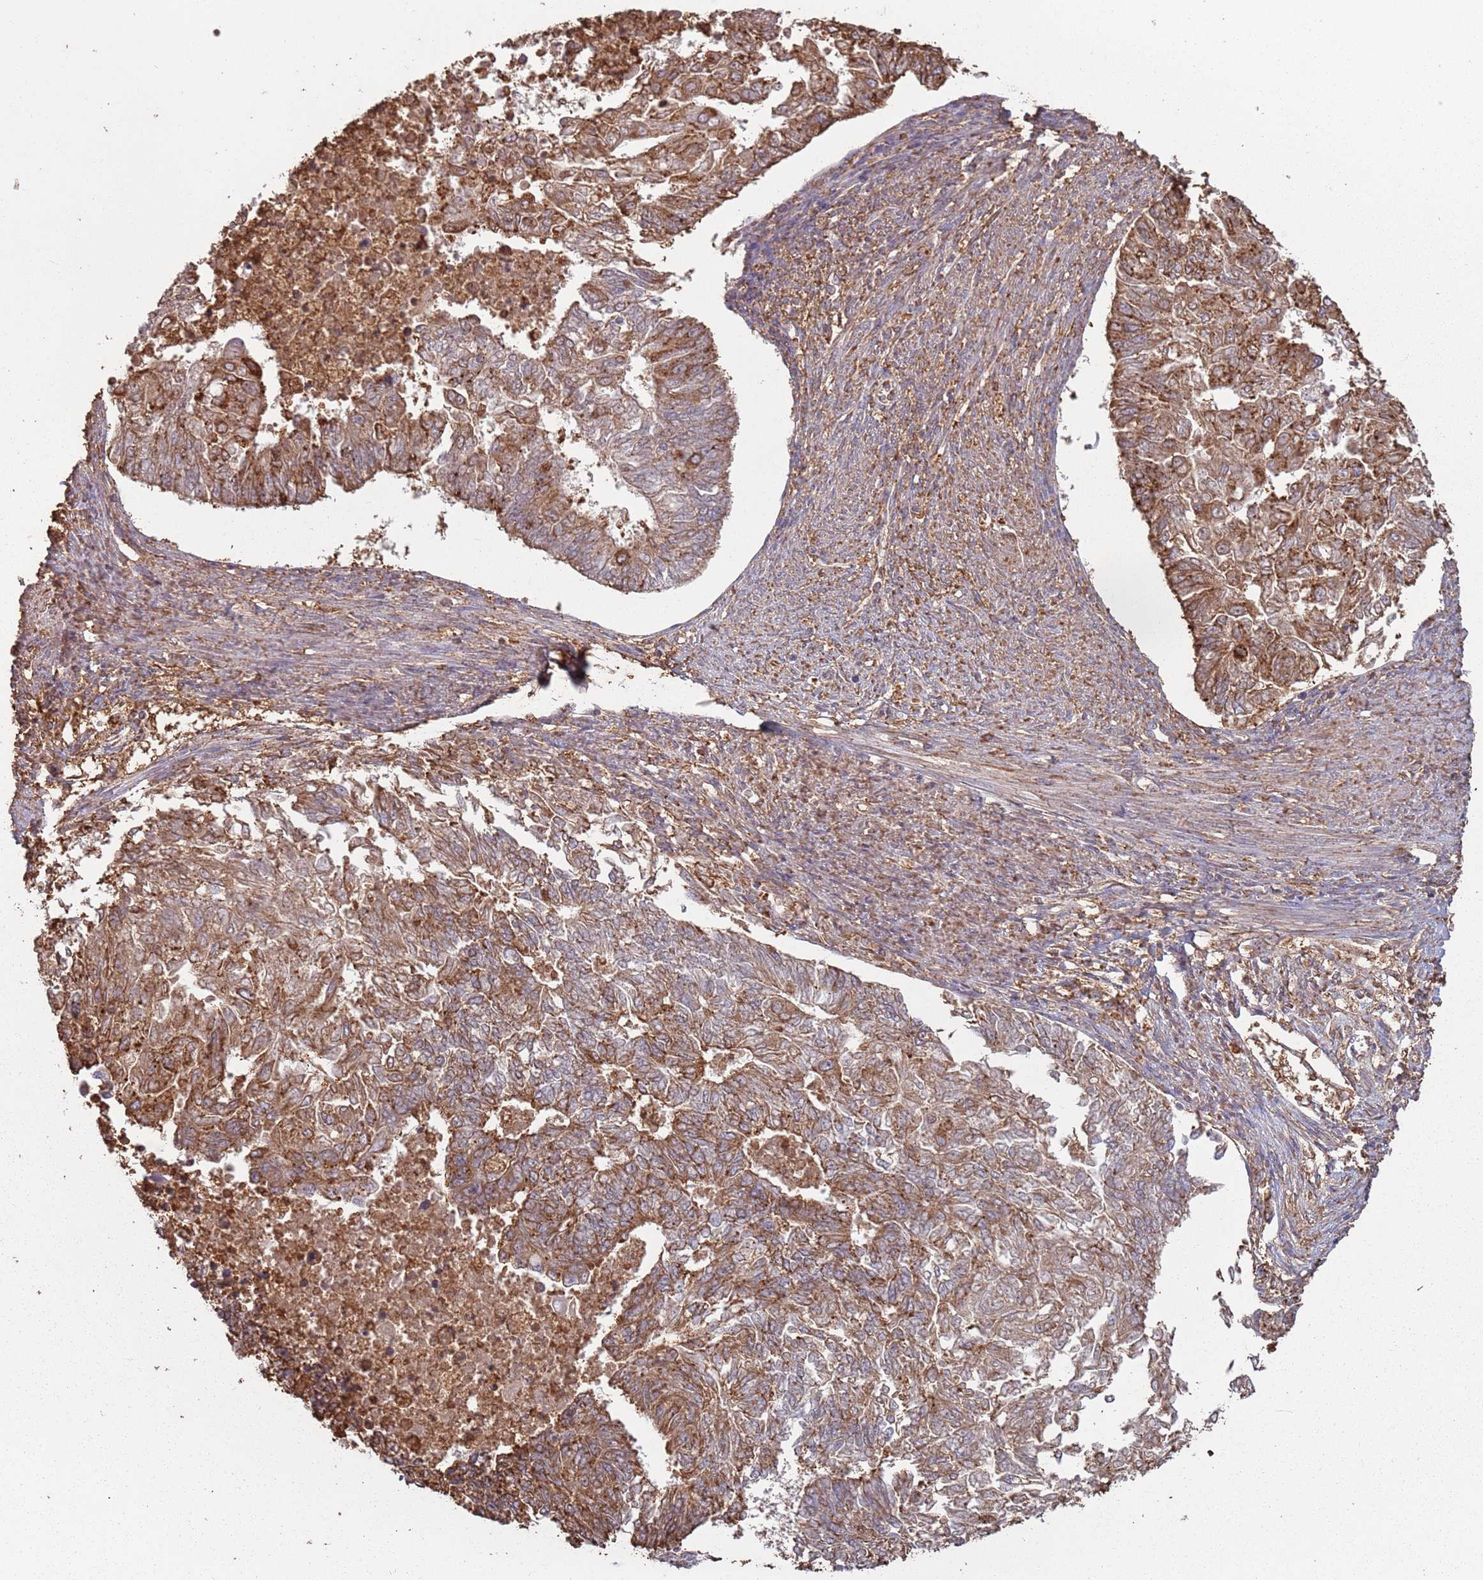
{"staining": {"intensity": "strong", "quantity": ">75%", "location": "cytoplasmic/membranous"}, "tissue": "endometrial cancer", "cell_type": "Tumor cells", "image_type": "cancer", "snomed": [{"axis": "morphology", "description": "Adenocarcinoma, NOS"}, {"axis": "topography", "description": "Endometrium"}], "caption": "Immunohistochemistry (IHC) micrograph of neoplastic tissue: endometrial cancer stained using immunohistochemistry shows high levels of strong protein expression localized specifically in the cytoplasmic/membranous of tumor cells, appearing as a cytoplasmic/membranous brown color.", "gene": "ATOSB", "patient": {"sex": "female", "age": 32}}